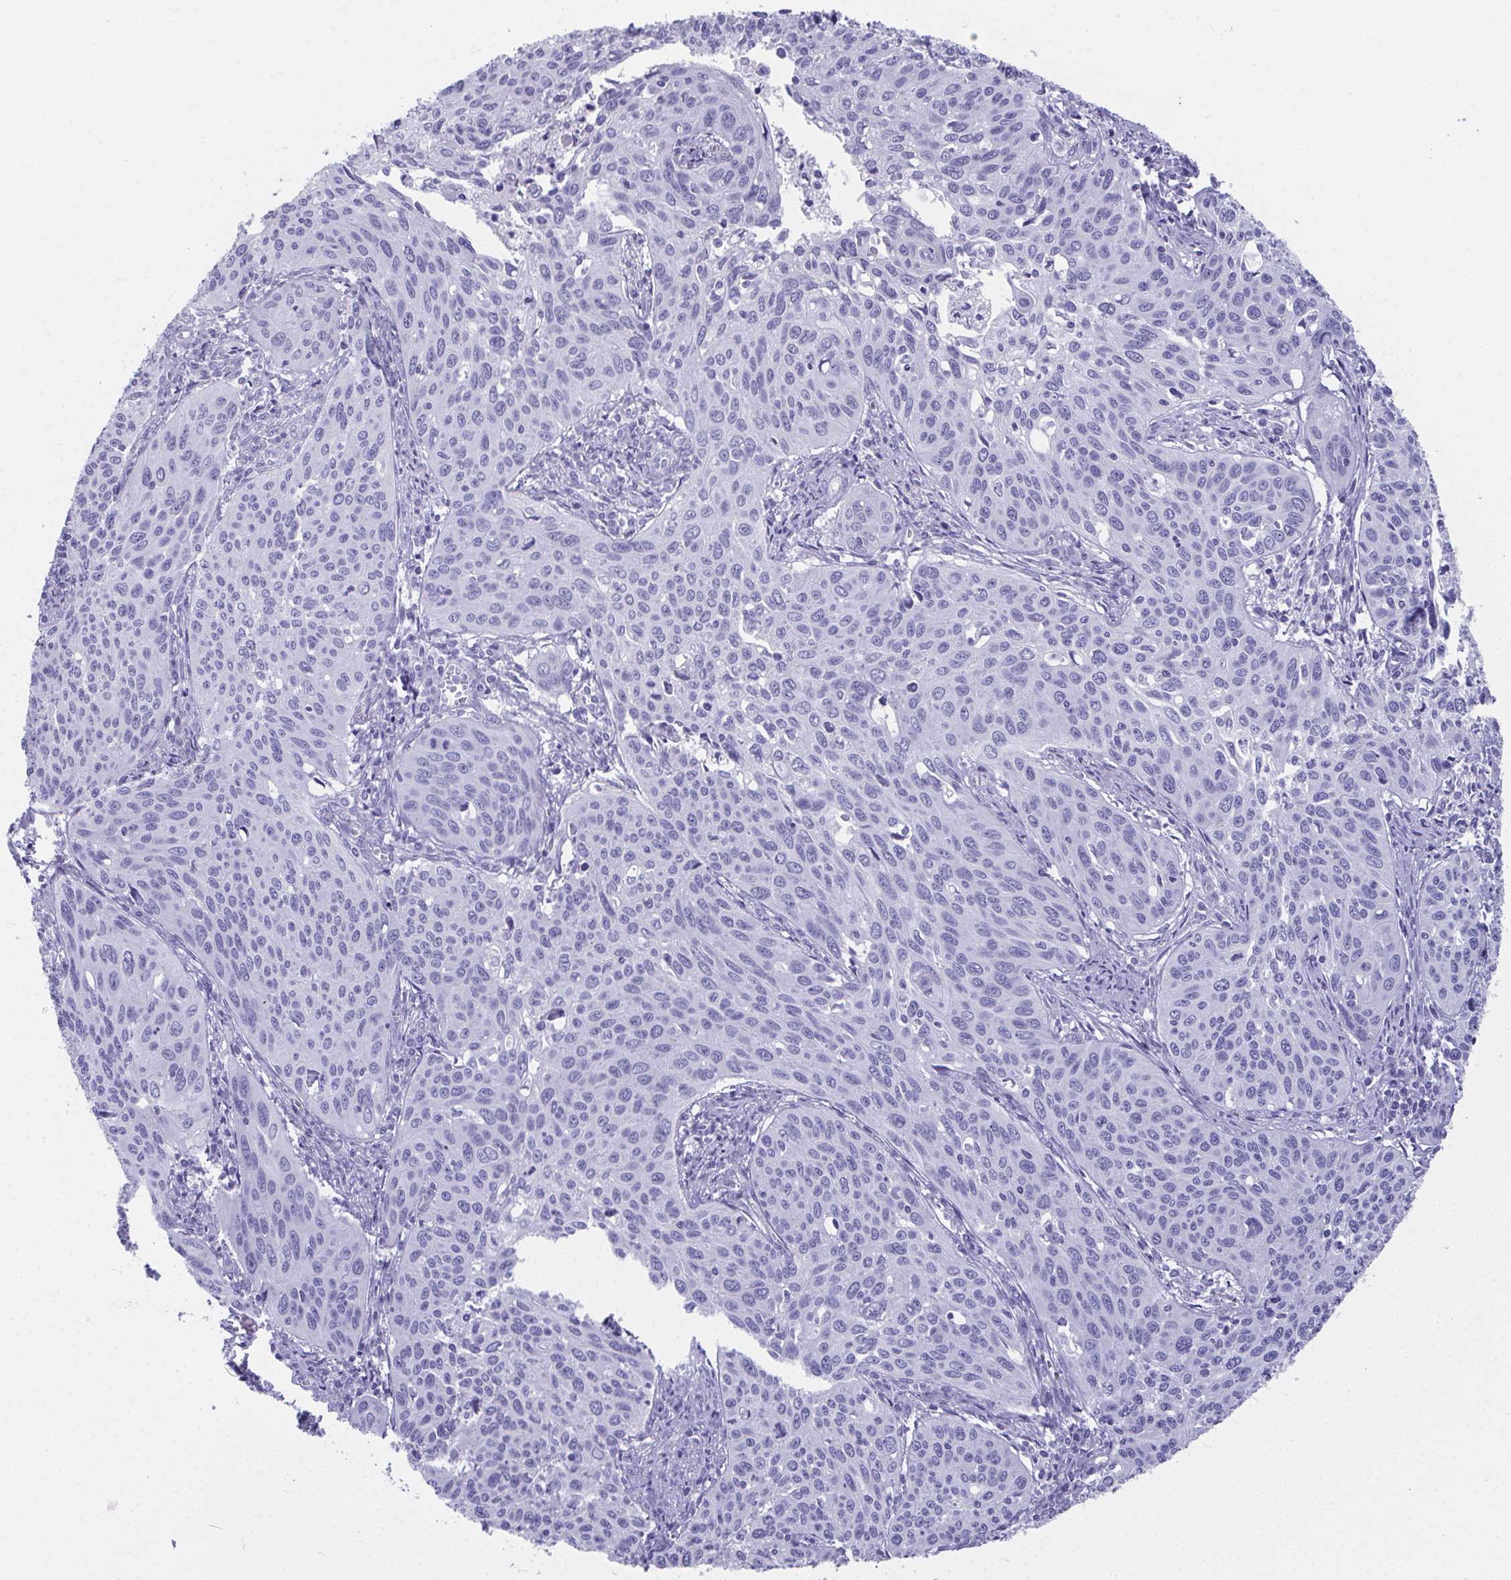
{"staining": {"intensity": "negative", "quantity": "none", "location": "none"}, "tissue": "cervical cancer", "cell_type": "Tumor cells", "image_type": "cancer", "snomed": [{"axis": "morphology", "description": "Squamous cell carcinoma, NOS"}, {"axis": "topography", "description": "Cervix"}], "caption": "Tumor cells show no significant positivity in cervical squamous cell carcinoma.", "gene": "GHRL", "patient": {"sex": "female", "age": 31}}